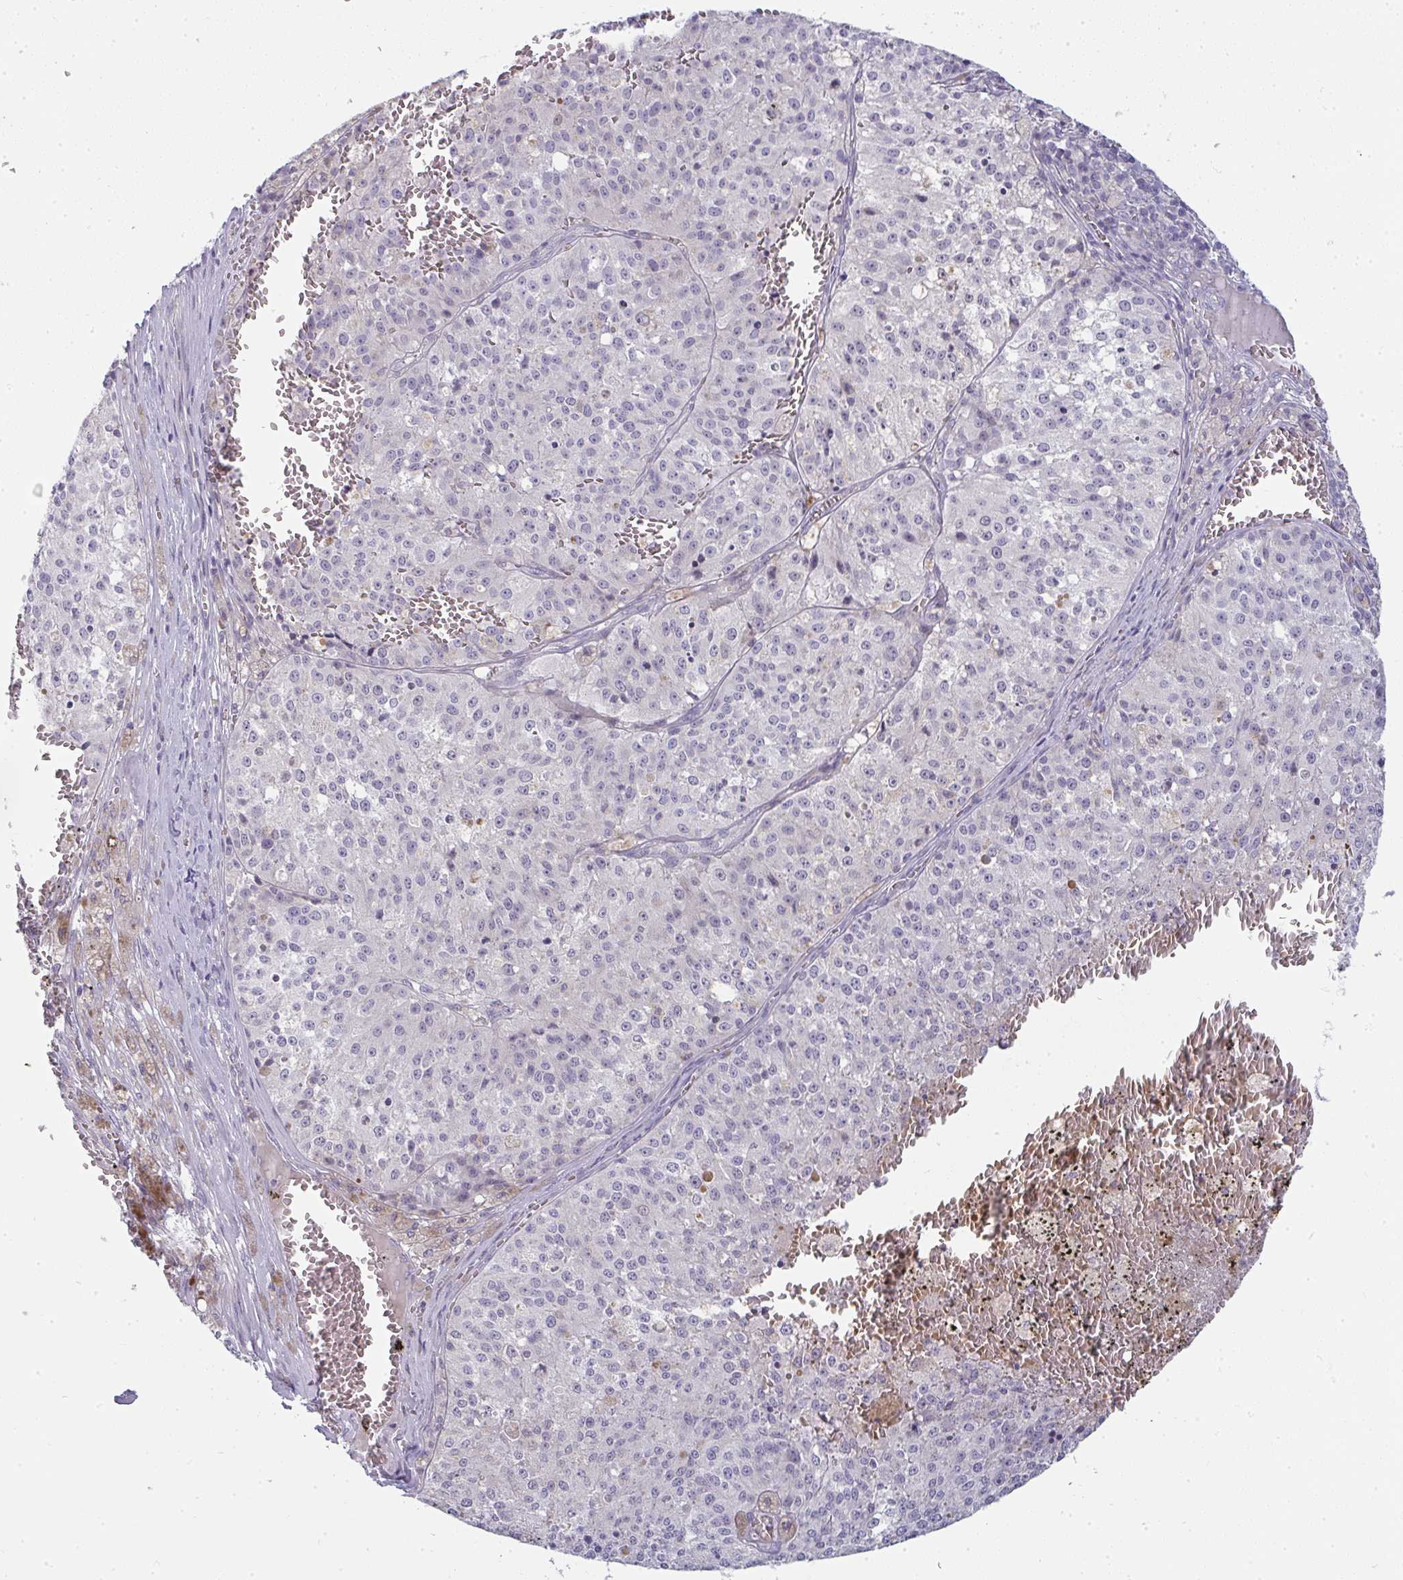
{"staining": {"intensity": "negative", "quantity": "none", "location": "none"}, "tissue": "melanoma", "cell_type": "Tumor cells", "image_type": "cancer", "snomed": [{"axis": "morphology", "description": "Malignant melanoma, Metastatic site"}, {"axis": "topography", "description": "Lymph node"}], "caption": "Immunohistochemical staining of human melanoma demonstrates no significant staining in tumor cells.", "gene": "SHB", "patient": {"sex": "female", "age": 64}}